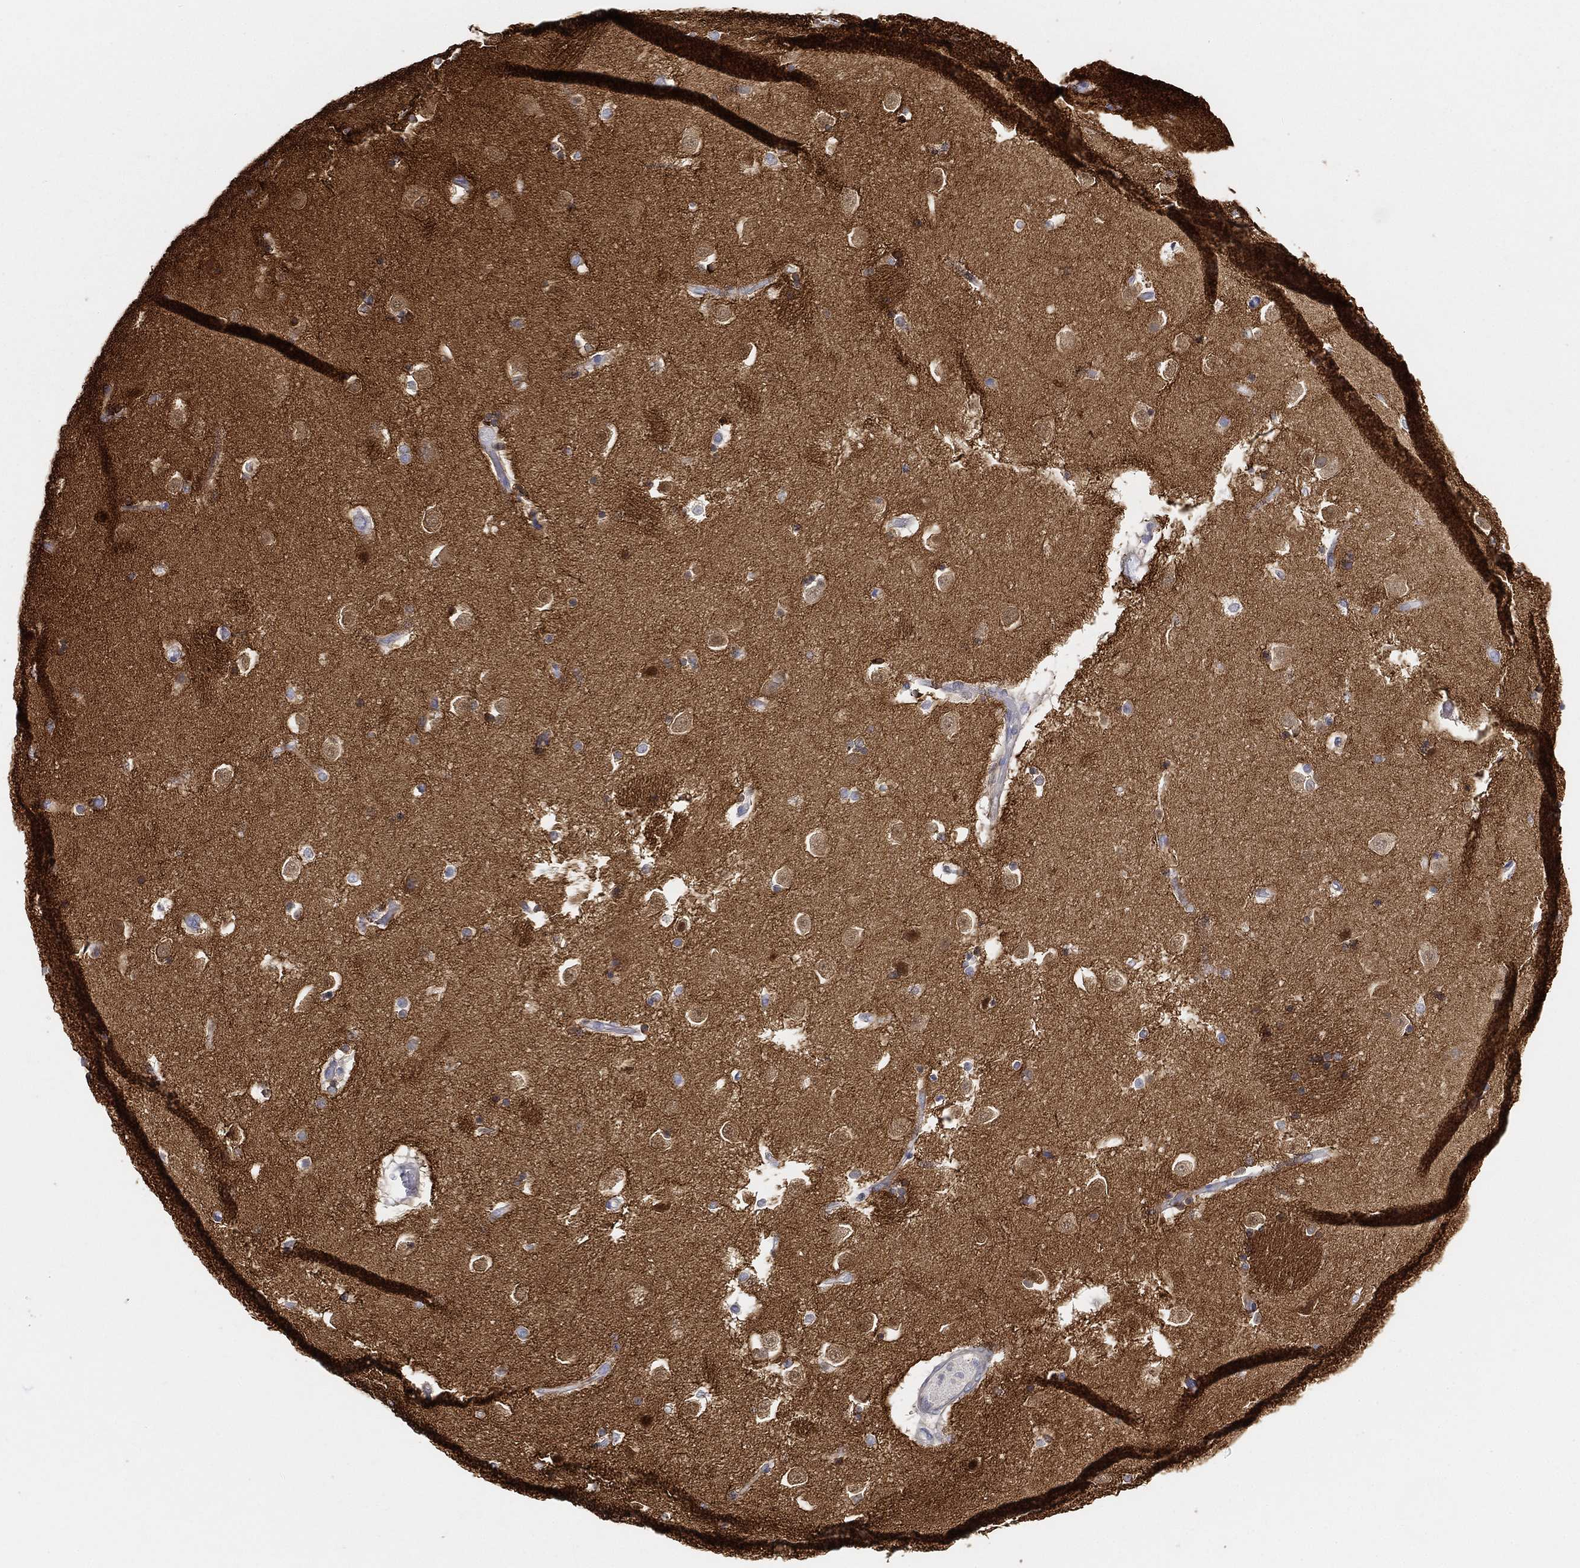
{"staining": {"intensity": "negative", "quantity": "none", "location": "none"}, "tissue": "caudate", "cell_type": "Glial cells", "image_type": "normal", "snomed": [{"axis": "morphology", "description": "Normal tissue, NOS"}, {"axis": "topography", "description": "Lateral ventricle wall"}], "caption": "IHC of benign human caudate exhibits no positivity in glial cells.", "gene": "TMEM25", "patient": {"sex": "male", "age": 51}}